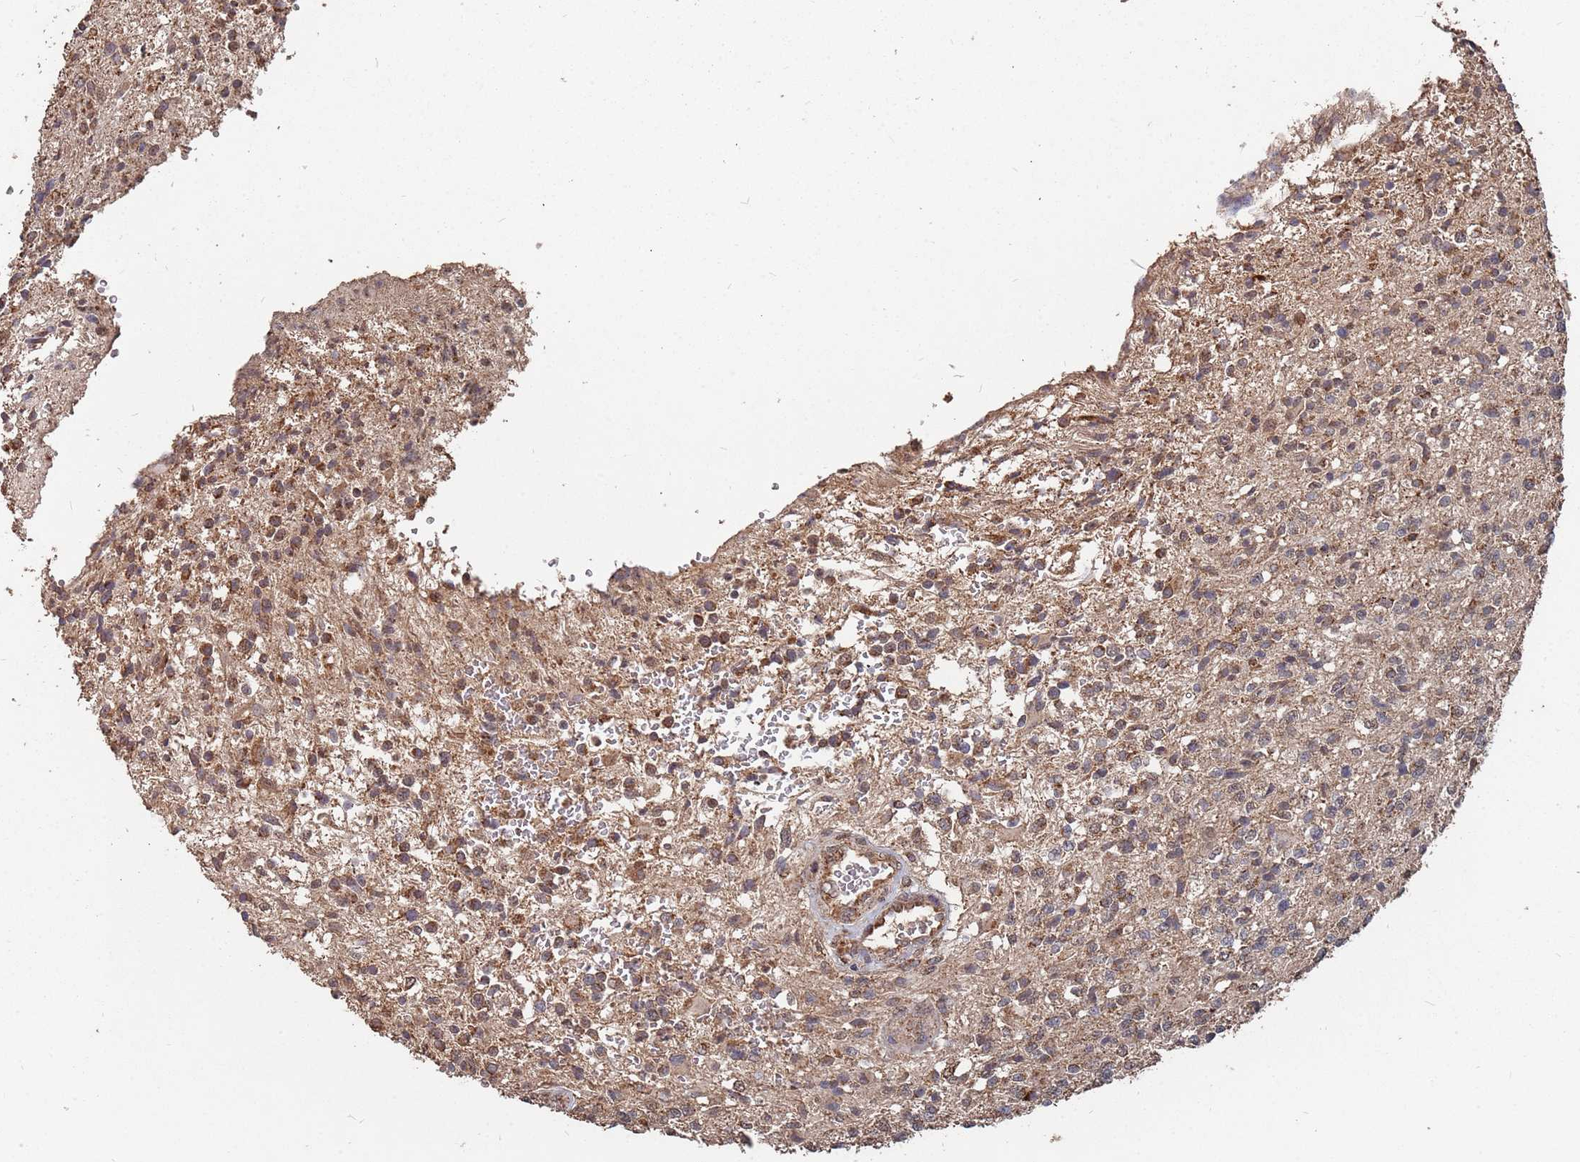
{"staining": {"intensity": "moderate", "quantity": ">75%", "location": "cytoplasmic/membranous"}, "tissue": "glioma", "cell_type": "Tumor cells", "image_type": "cancer", "snomed": [{"axis": "morphology", "description": "Glioma, malignant, High grade"}, {"axis": "topography", "description": "Brain"}], "caption": "This is an image of IHC staining of high-grade glioma (malignant), which shows moderate staining in the cytoplasmic/membranous of tumor cells.", "gene": "PRORP", "patient": {"sex": "male", "age": 56}}